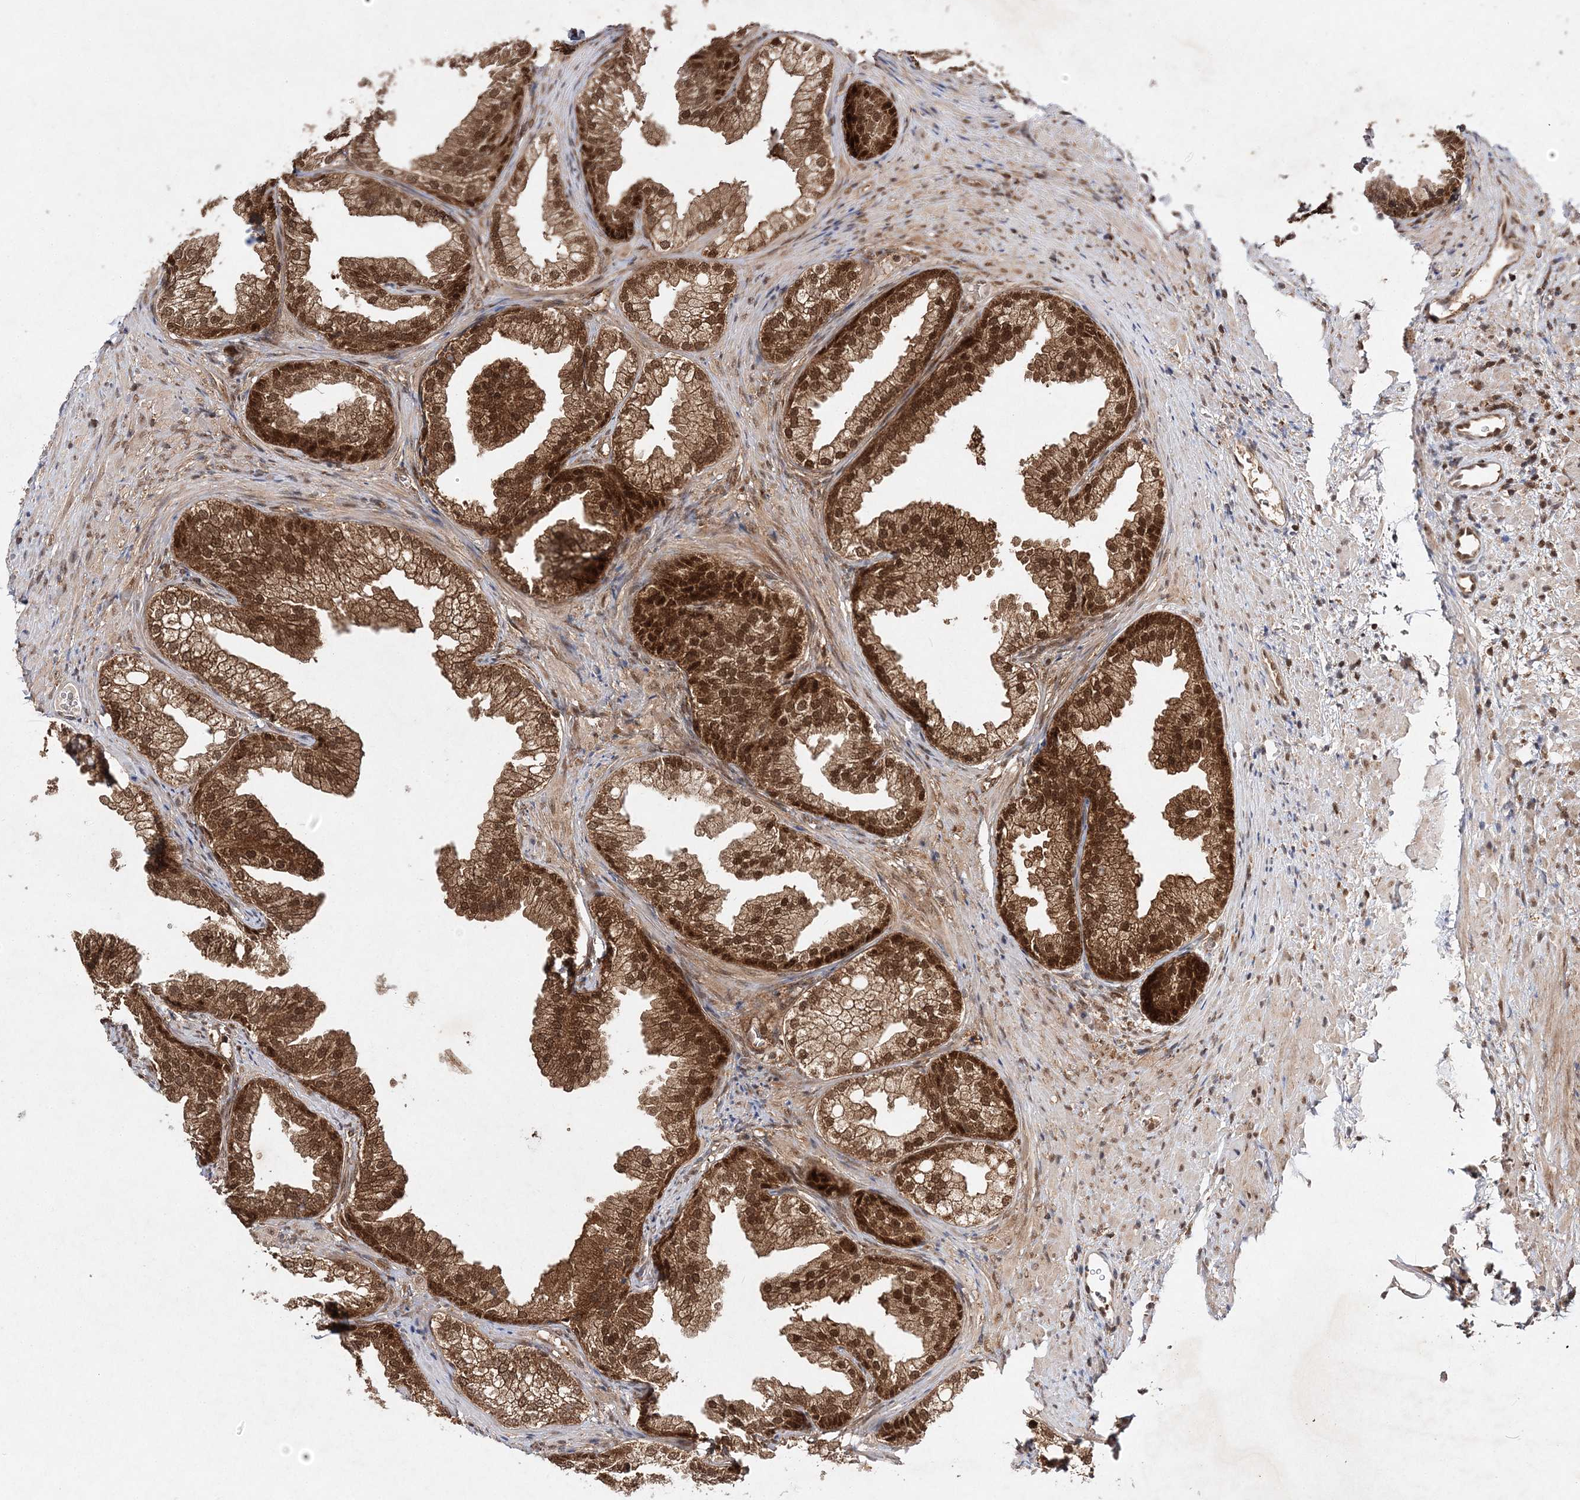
{"staining": {"intensity": "strong", "quantity": ">75%", "location": "cytoplasmic/membranous,nuclear"}, "tissue": "prostate", "cell_type": "Glandular cells", "image_type": "normal", "snomed": [{"axis": "morphology", "description": "Normal tissue, NOS"}, {"axis": "topography", "description": "Prostate"}], "caption": "Immunohistochemical staining of normal human prostate exhibits >75% levels of strong cytoplasmic/membranous,nuclear protein staining in about >75% of glandular cells. (Brightfield microscopy of DAB IHC at high magnification).", "gene": "NIF3L1", "patient": {"sex": "male", "age": 76}}